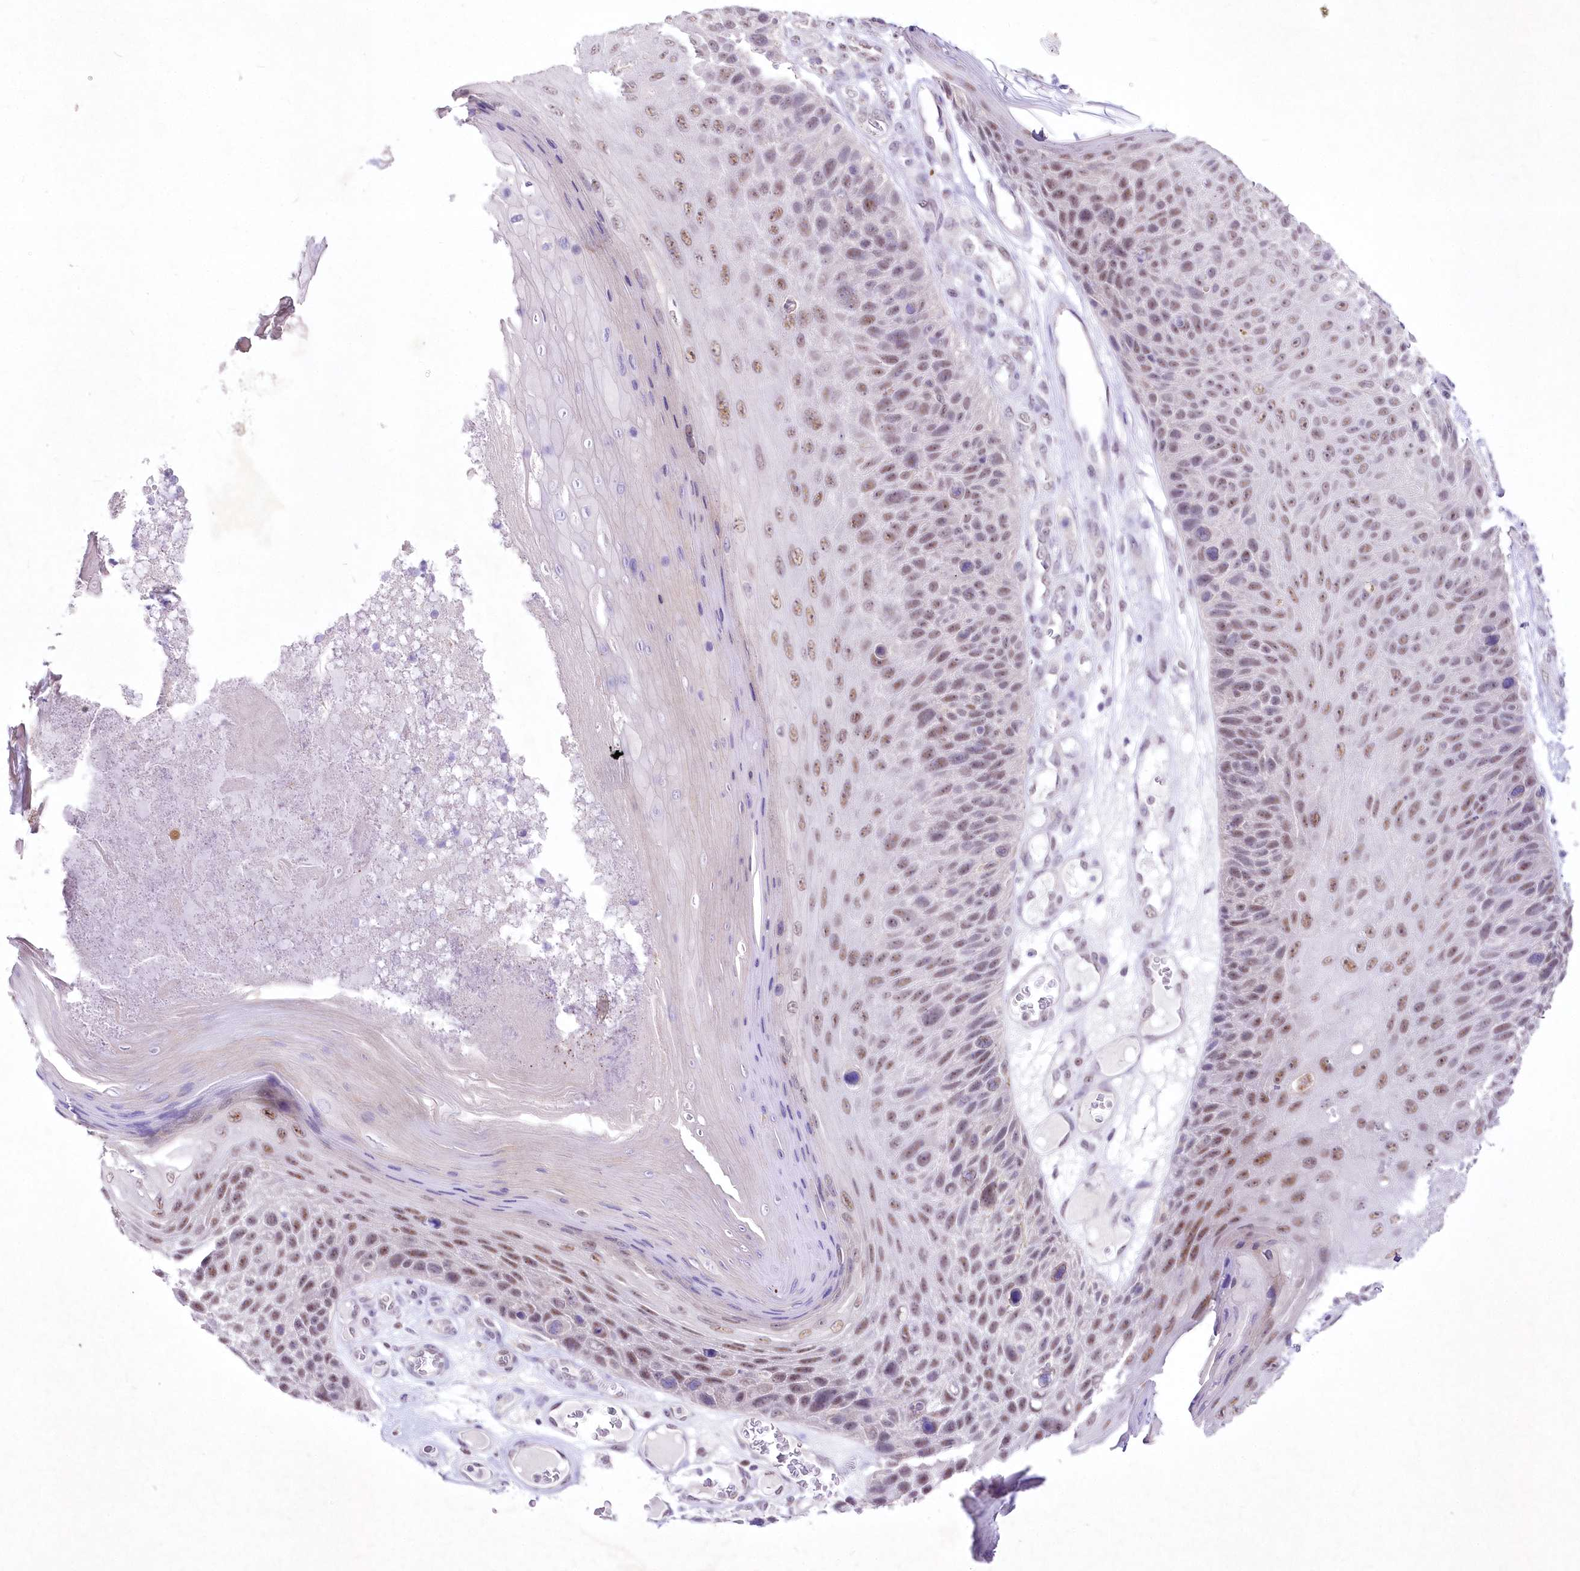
{"staining": {"intensity": "moderate", "quantity": "25%-75%", "location": "nuclear"}, "tissue": "skin cancer", "cell_type": "Tumor cells", "image_type": "cancer", "snomed": [{"axis": "morphology", "description": "Squamous cell carcinoma, NOS"}, {"axis": "topography", "description": "Skin"}], "caption": "Approximately 25%-75% of tumor cells in skin cancer show moderate nuclear protein positivity as visualized by brown immunohistochemical staining.", "gene": "RBM27", "patient": {"sex": "female", "age": 88}}